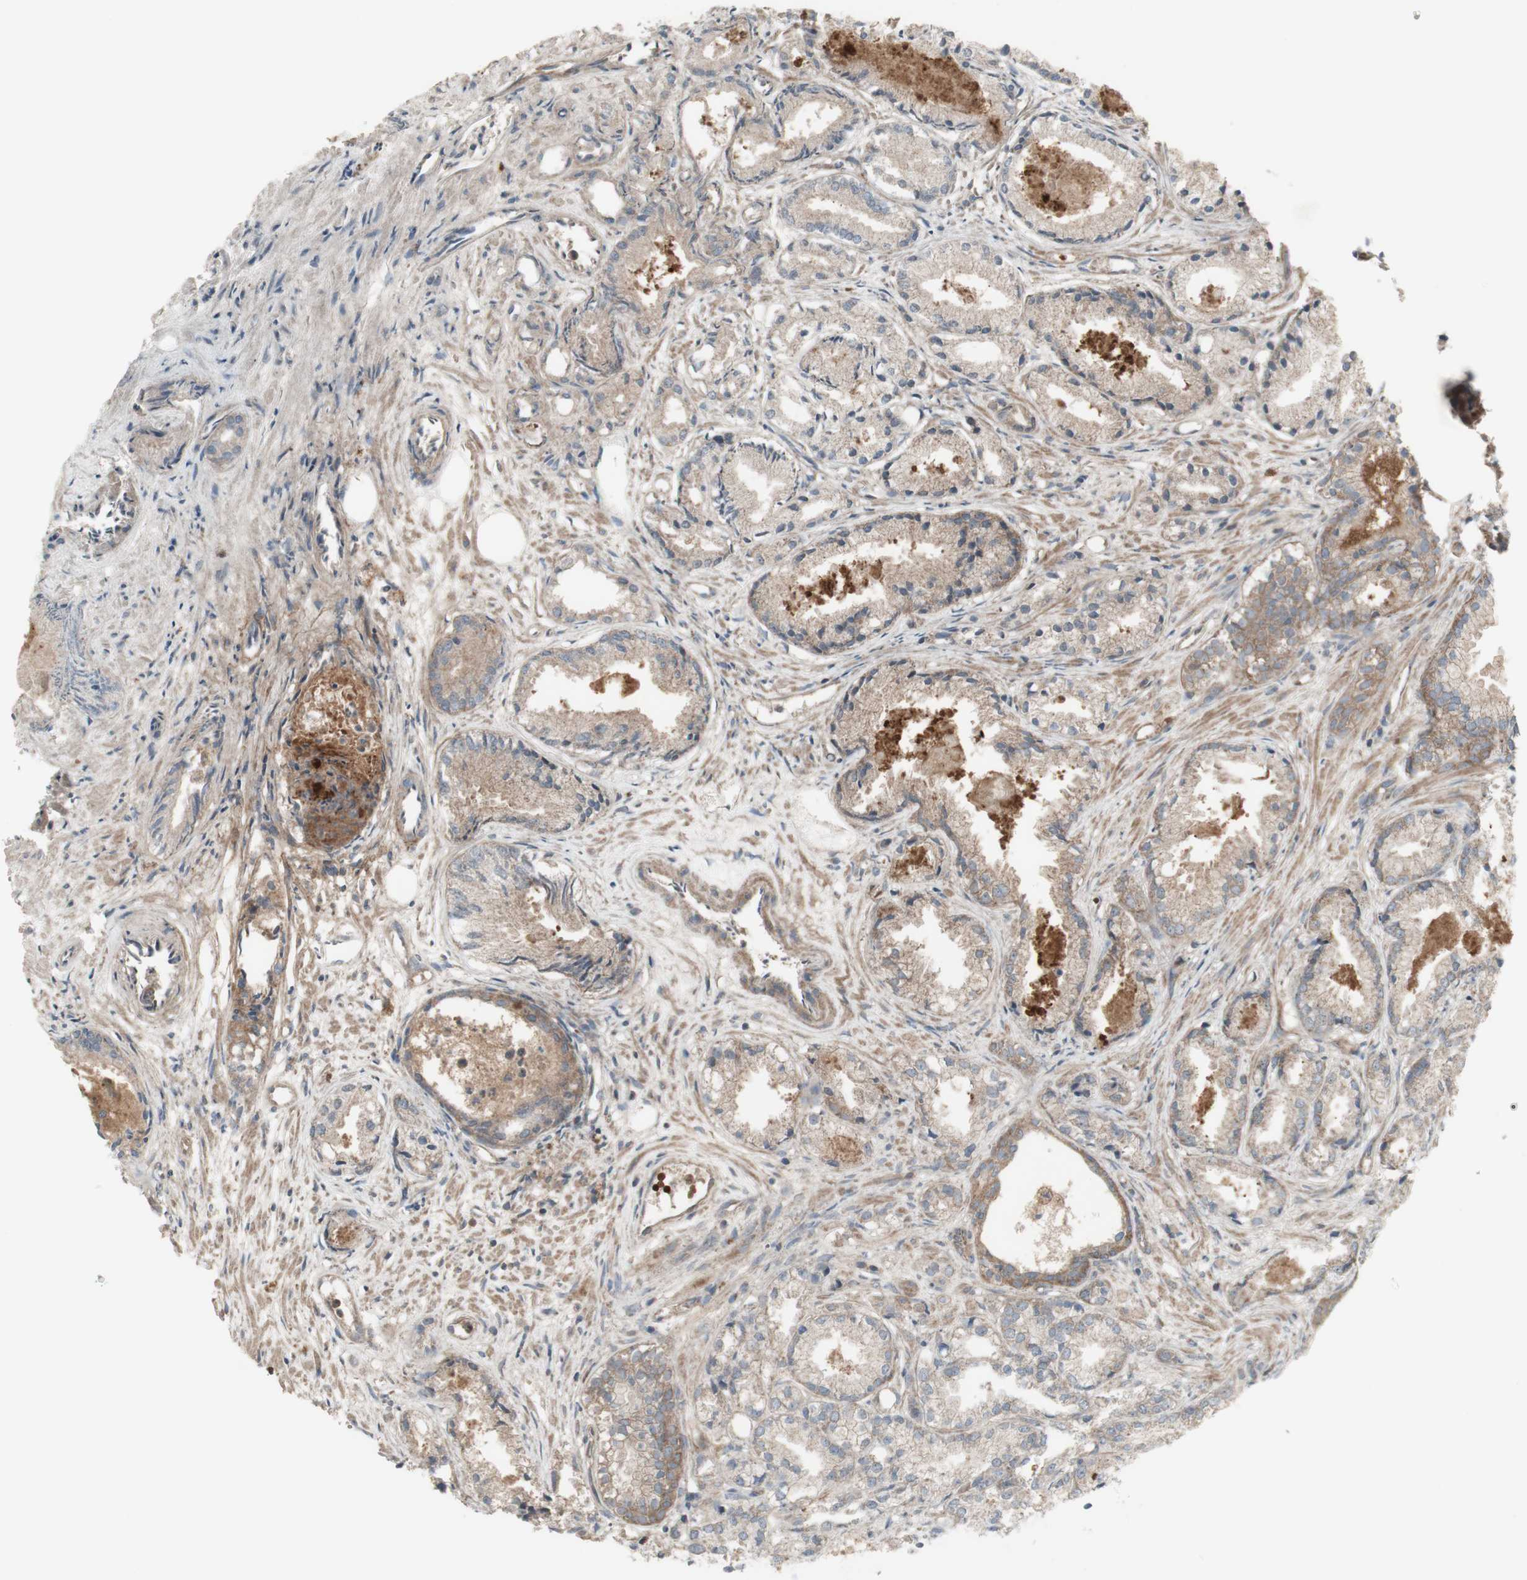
{"staining": {"intensity": "weak", "quantity": ">75%", "location": "cytoplasmic/membranous"}, "tissue": "prostate cancer", "cell_type": "Tumor cells", "image_type": "cancer", "snomed": [{"axis": "morphology", "description": "Adenocarcinoma, Low grade"}, {"axis": "topography", "description": "Prostate"}], "caption": "Prostate low-grade adenocarcinoma tissue exhibits weak cytoplasmic/membranous positivity in about >75% of tumor cells, visualized by immunohistochemistry.", "gene": "SHC1", "patient": {"sex": "male", "age": 72}}